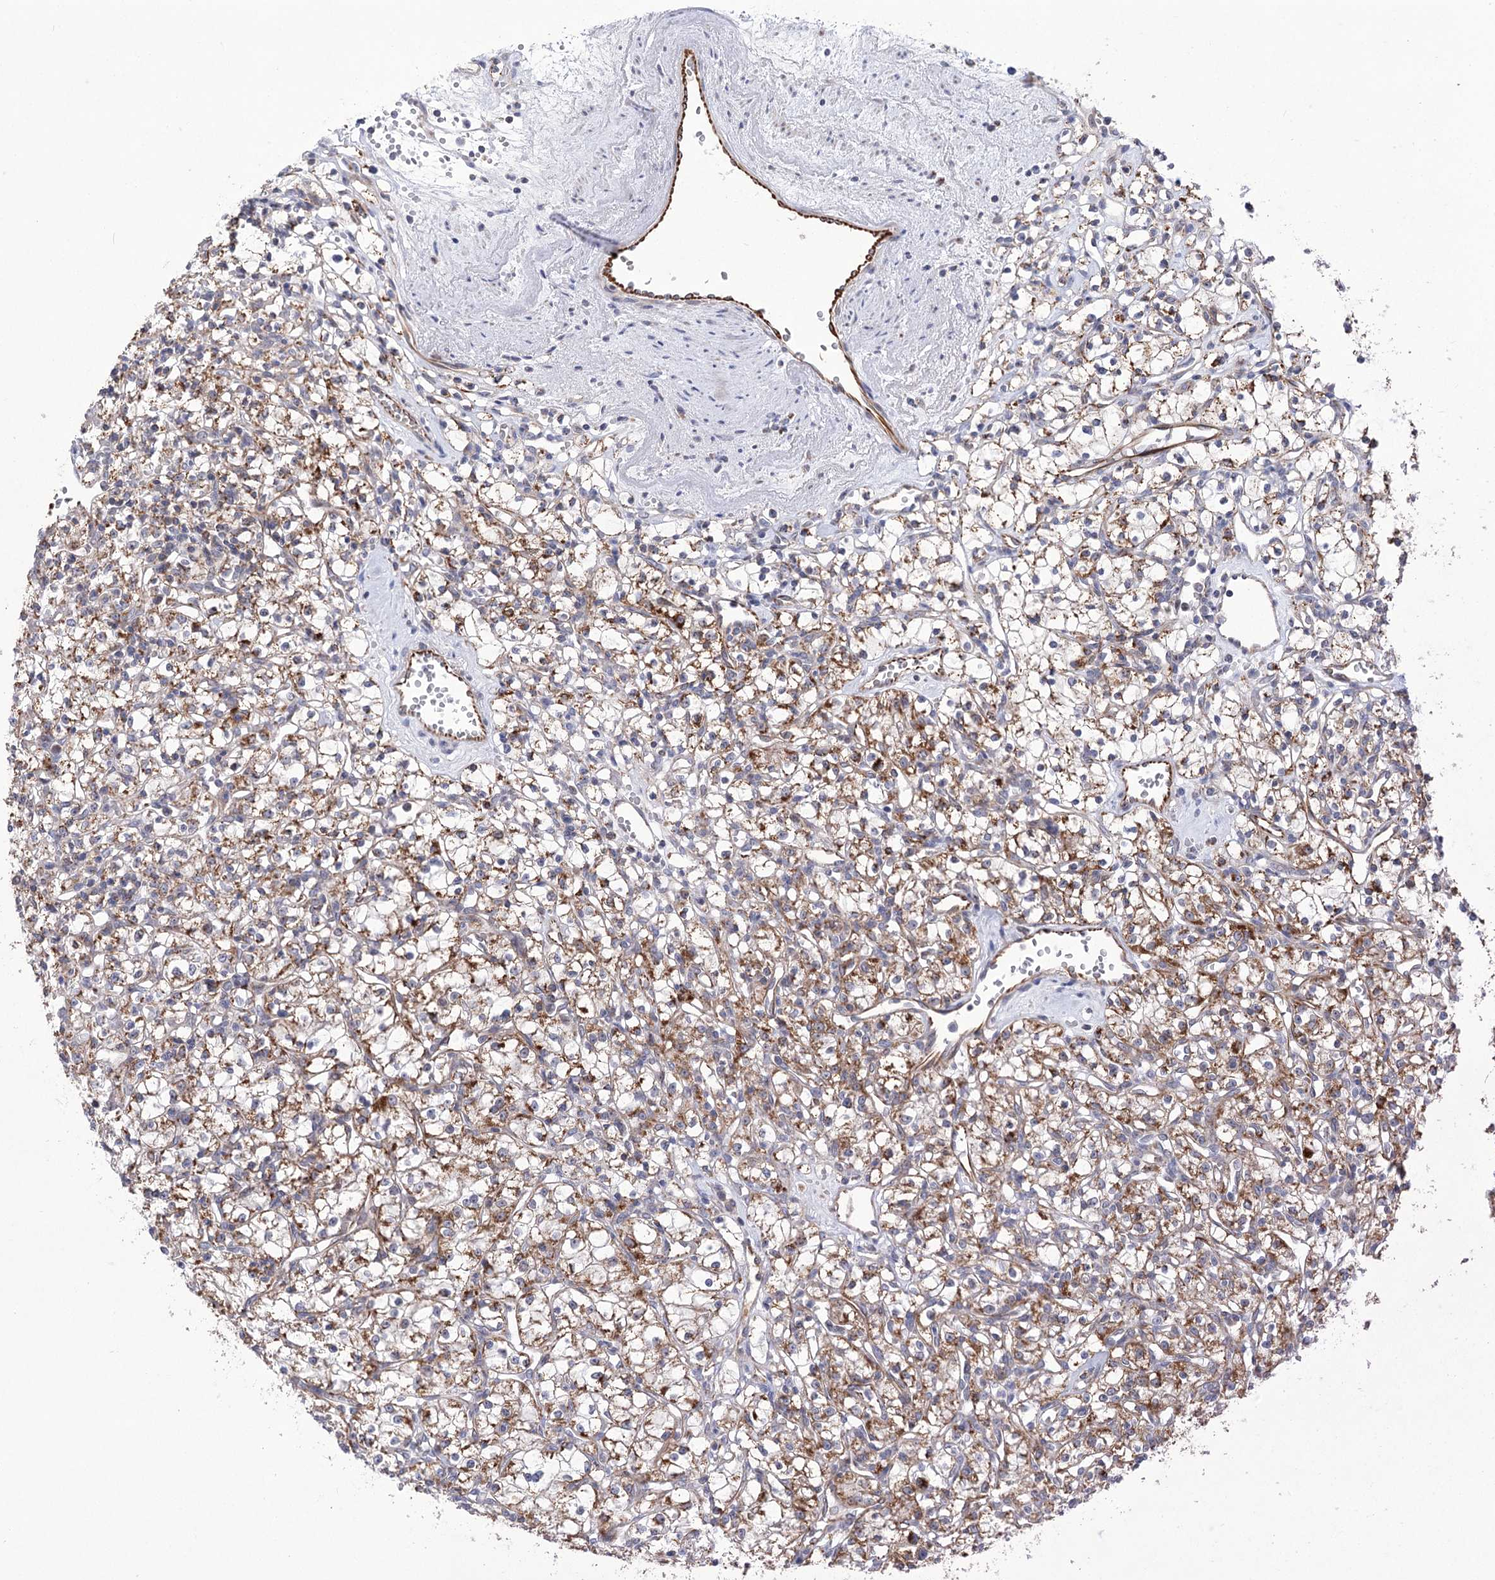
{"staining": {"intensity": "moderate", "quantity": "25%-75%", "location": "cytoplasmic/membranous"}, "tissue": "renal cancer", "cell_type": "Tumor cells", "image_type": "cancer", "snomed": [{"axis": "morphology", "description": "Adenocarcinoma, NOS"}, {"axis": "topography", "description": "Kidney"}], "caption": "Protein staining of renal cancer tissue shows moderate cytoplasmic/membranous expression in about 25%-75% of tumor cells.", "gene": "ECHDC3", "patient": {"sex": "female", "age": 59}}